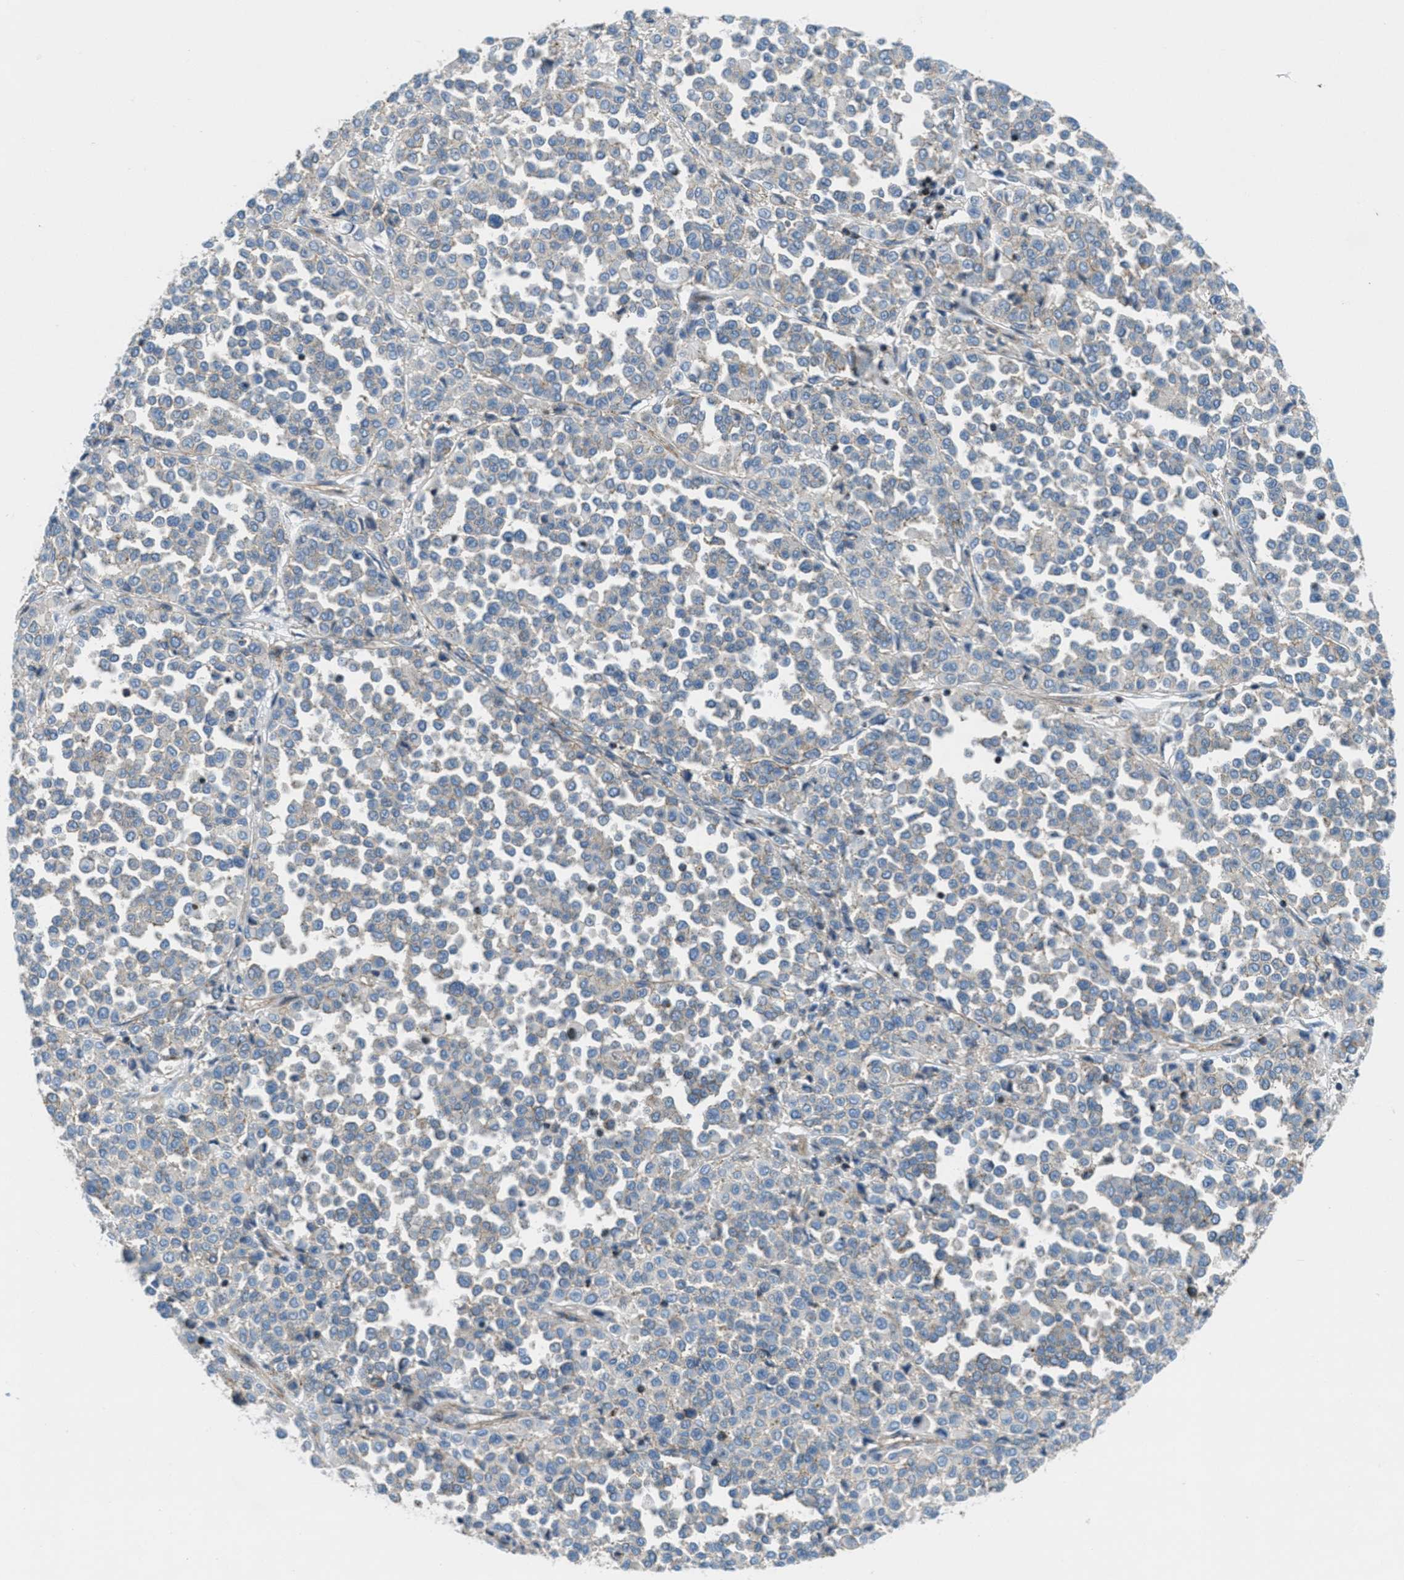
{"staining": {"intensity": "weak", "quantity": "<25%", "location": "cytoplasmic/membranous"}, "tissue": "melanoma", "cell_type": "Tumor cells", "image_type": "cancer", "snomed": [{"axis": "morphology", "description": "Malignant melanoma, Metastatic site"}, {"axis": "topography", "description": "Pancreas"}], "caption": "DAB (3,3'-diaminobenzidine) immunohistochemical staining of malignant melanoma (metastatic site) shows no significant staining in tumor cells.", "gene": "MFSD13A", "patient": {"sex": "female", "age": 30}}